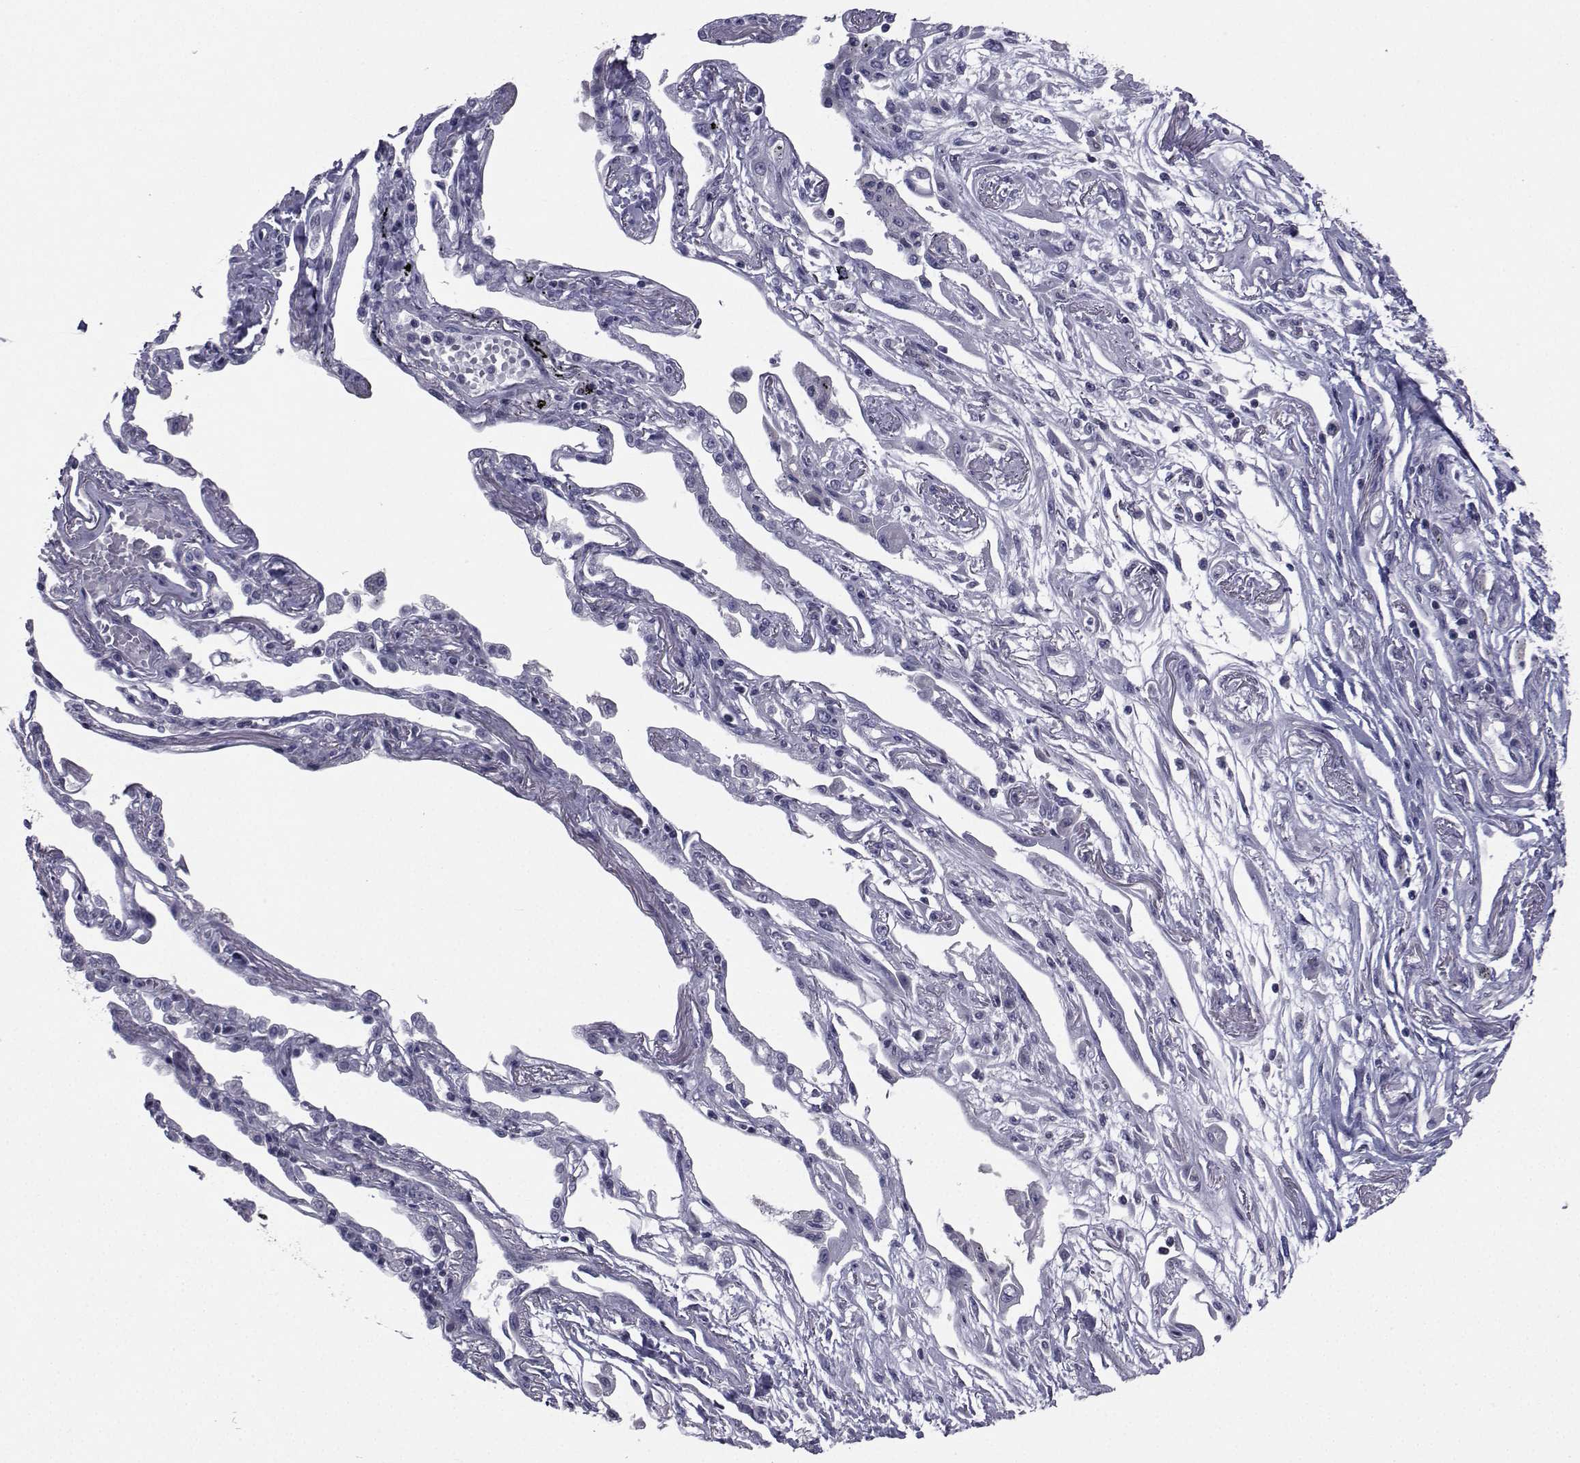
{"staining": {"intensity": "negative", "quantity": "none", "location": "none"}, "tissue": "lung cancer", "cell_type": "Tumor cells", "image_type": "cancer", "snomed": [{"axis": "morphology", "description": "Squamous cell carcinoma, NOS"}, {"axis": "topography", "description": "Lung"}], "caption": "IHC of human lung cancer (squamous cell carcinoma) shows no positivity in tumor cells. (DAB immunohistochemistry (IHC), high magnification).", "gene": "CHRNA1", "patient": {"sex": "male", "age": 73}}